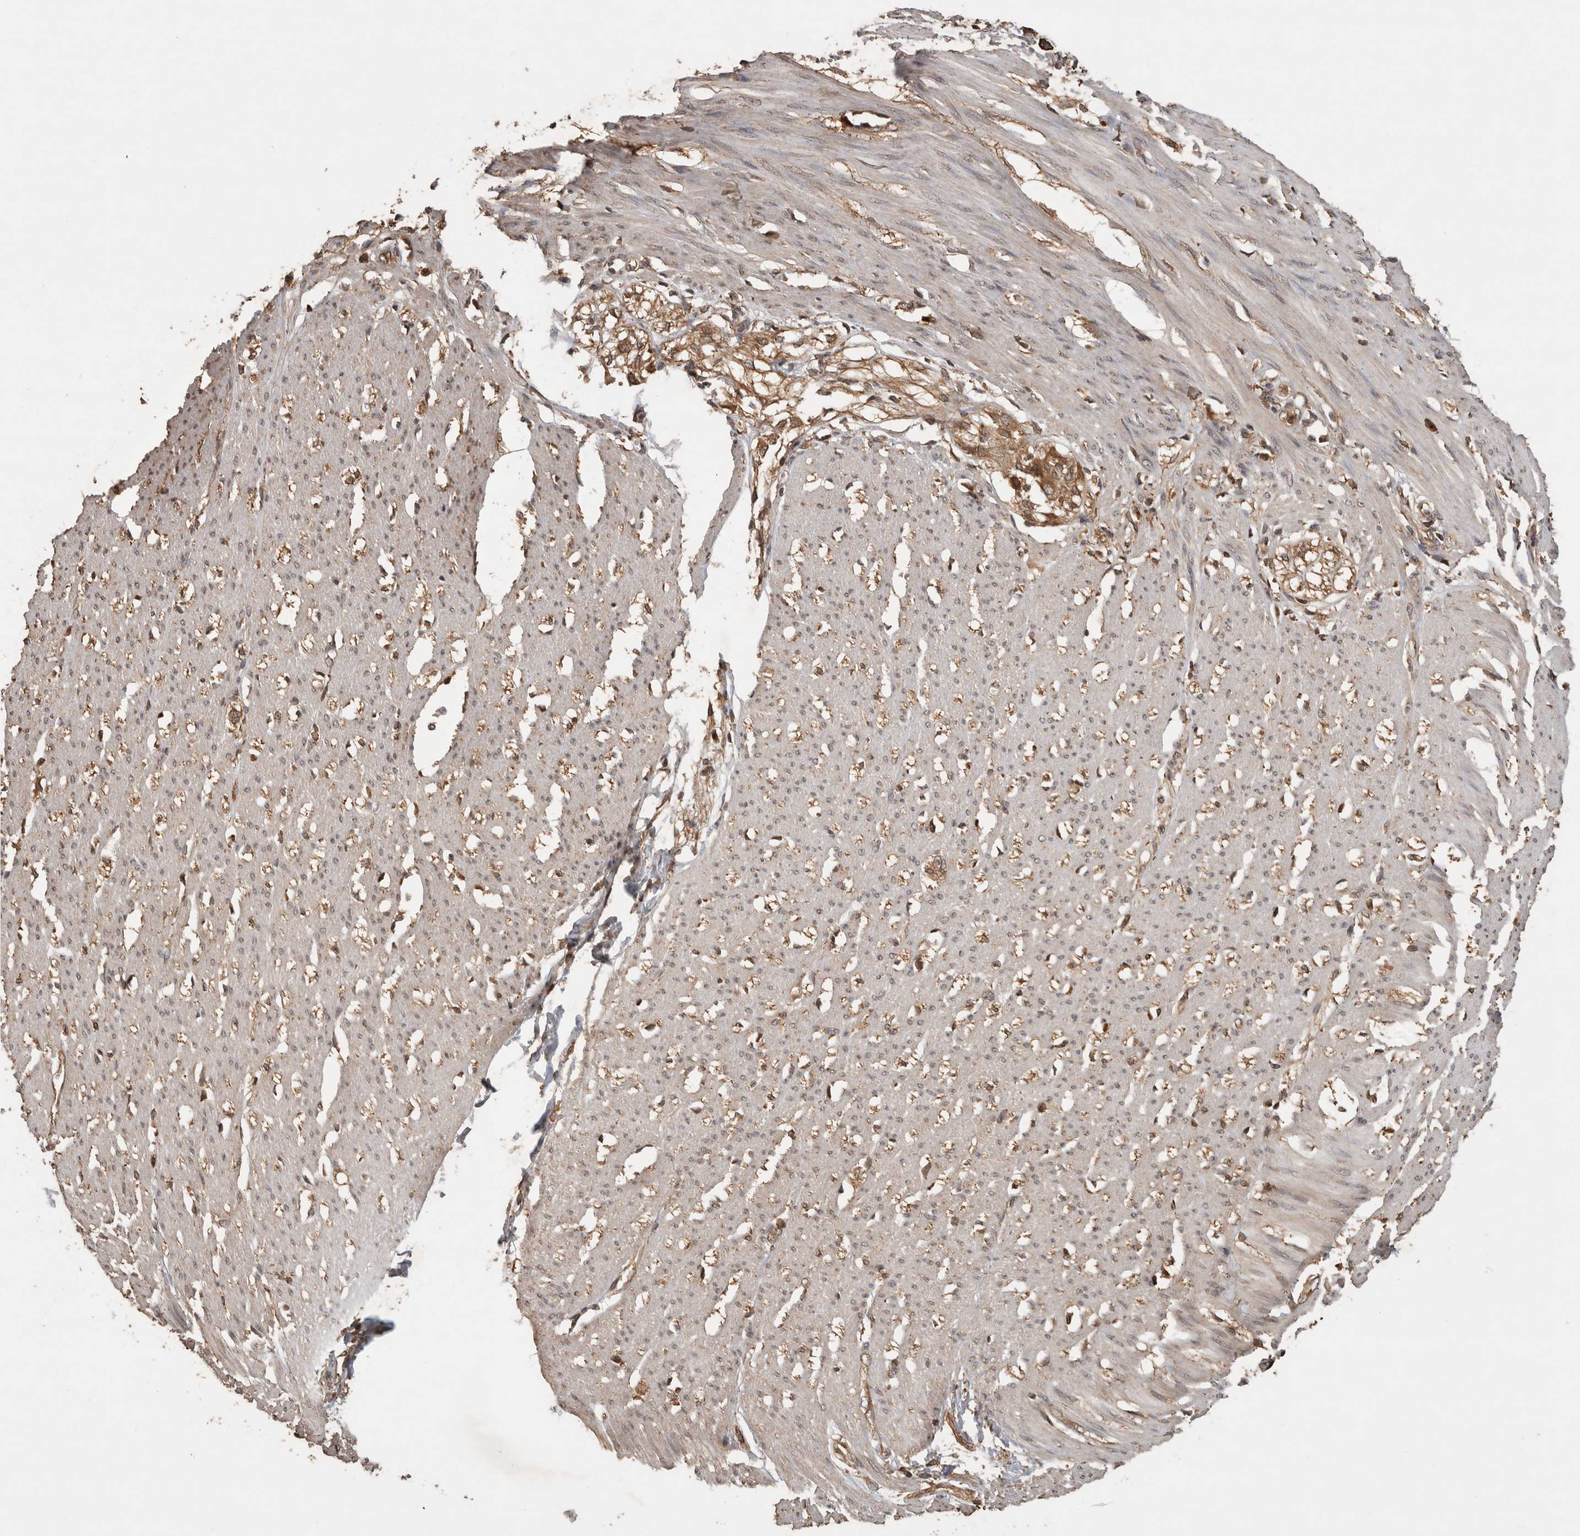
{"staining": {"intensity": "weak", "quantity": ">75%", "location": "cytoplasmic/membranous,nuclear"}, "tissue": "smooth muscle", "cell_type": "Smooth muscle cells", "image_type": "normal", "snomed": [{"axis": "morphology", "description": "Normal tissue, NOS"}, {"axis": "morphology", "description": "Adenocarcinoma, NOS"}, {"axis": "topography", "description": "Colon"}, {"axis": "topography", "description": "Peripheral nerve tissue"}], "caption": "There is low levels of weak cytoplasmic/membranous,nuclear expression in smooth muscle cells of benign smooth muscle, as demonstrated by immunohistochemical staining (brown color).", "gene": "OTUD7B", "patient": {"sex": "male", "age": 14}}